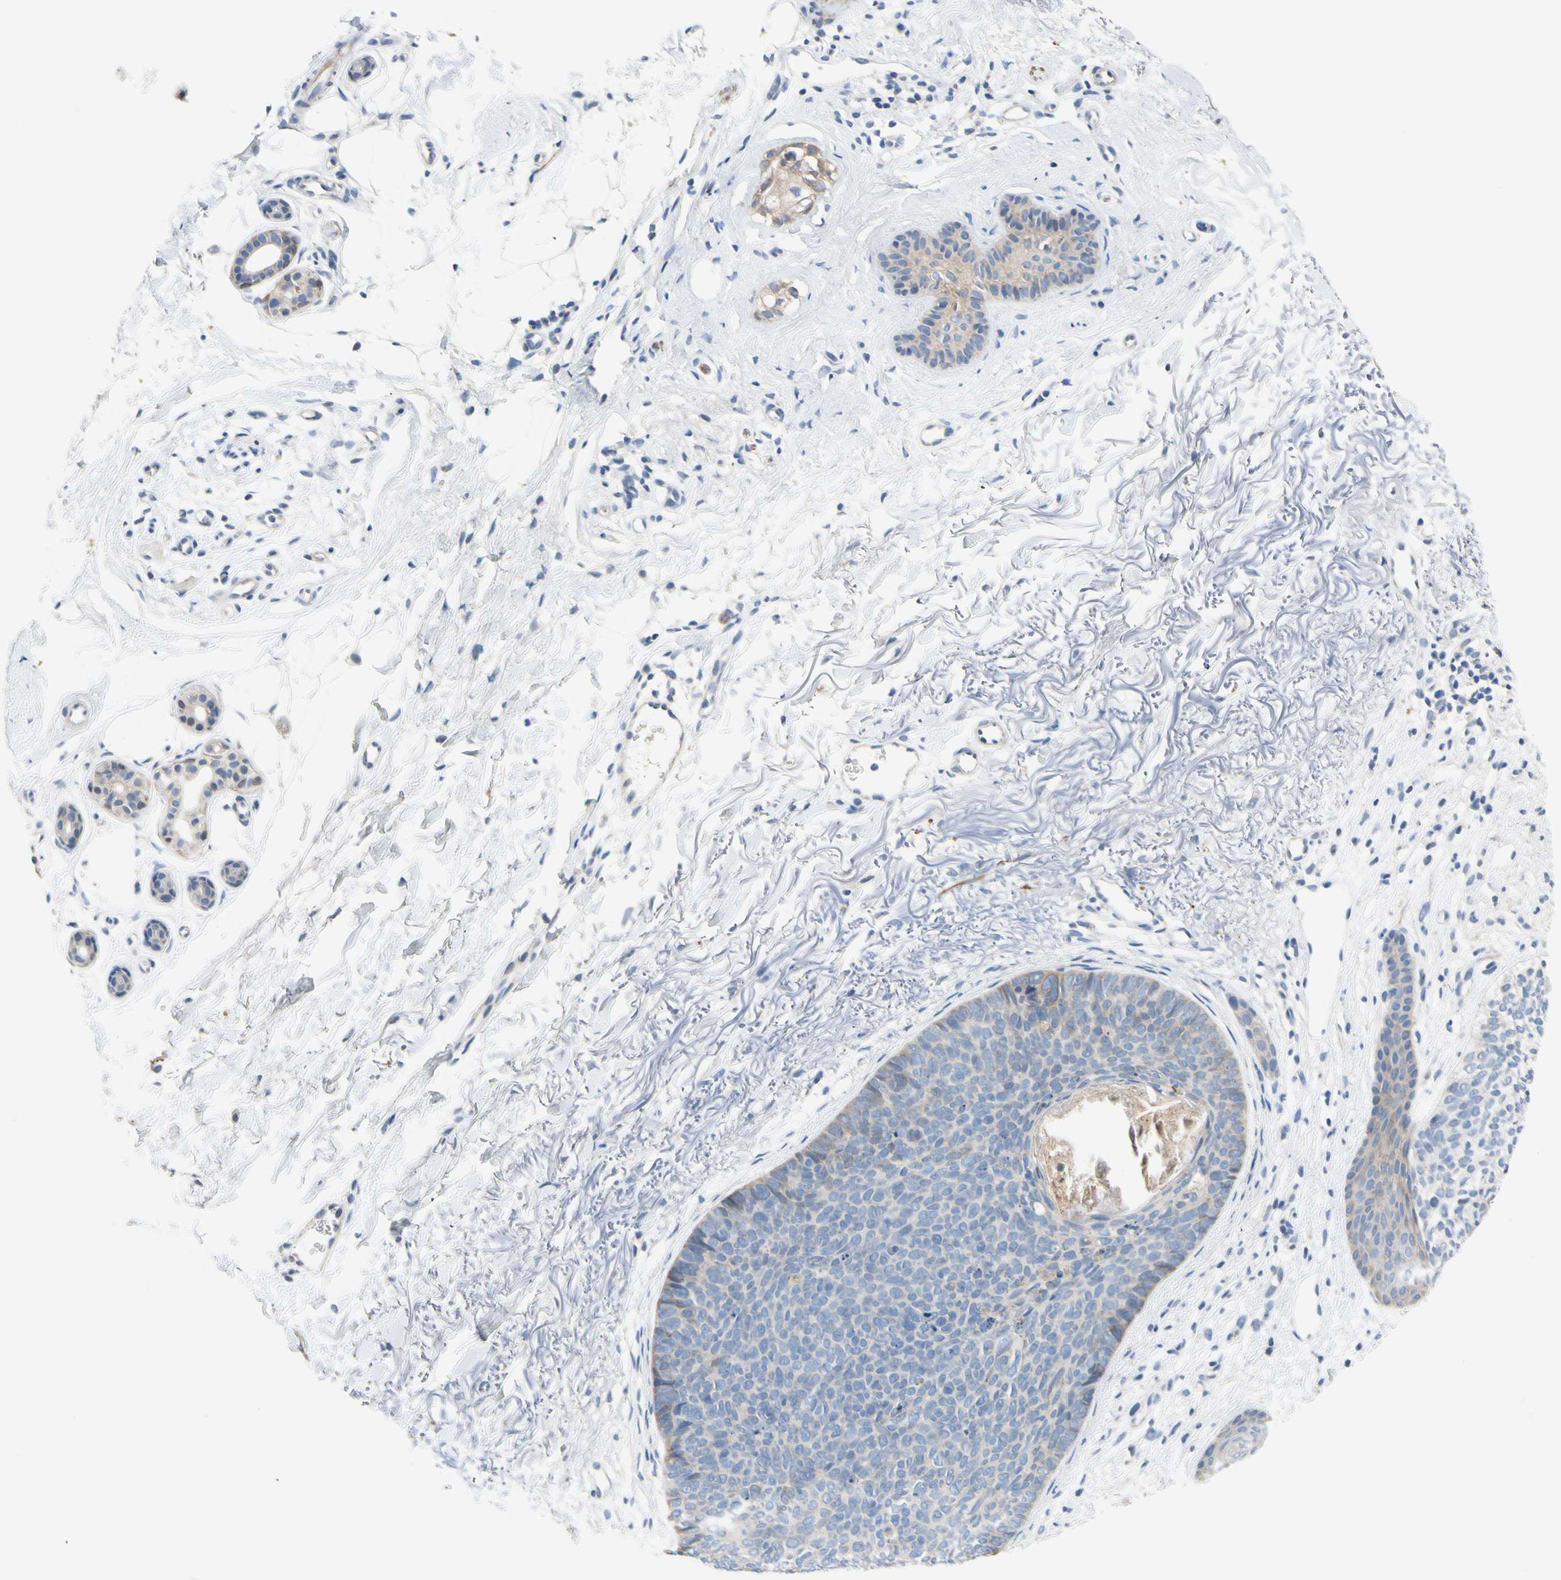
{"staining": {"intensity": "weak", "quantity": "<25%", "location": "cytoplasmic/membranous"}, "tissue": "skin cancer", "cell_type": "Tumor cells", "image_type": "cancer", "snomed": [{"axis": "morphology", "description": "Basal cell carcinoma"}, {"axis": "topography", "description": "Skin"}], "caption": "Protein analysis of skin basal cell carcinoma demonstrates no significant staining in tumor cells. (Stains: DAB (3,3'-diaminobenzidine) immunohistochemistry with hematoxylin counter stain, Microscopy: brightfield microscopy at high magnification).", "gene": "SLC27A6", "patient": {"sex": "female", "age": 70}}